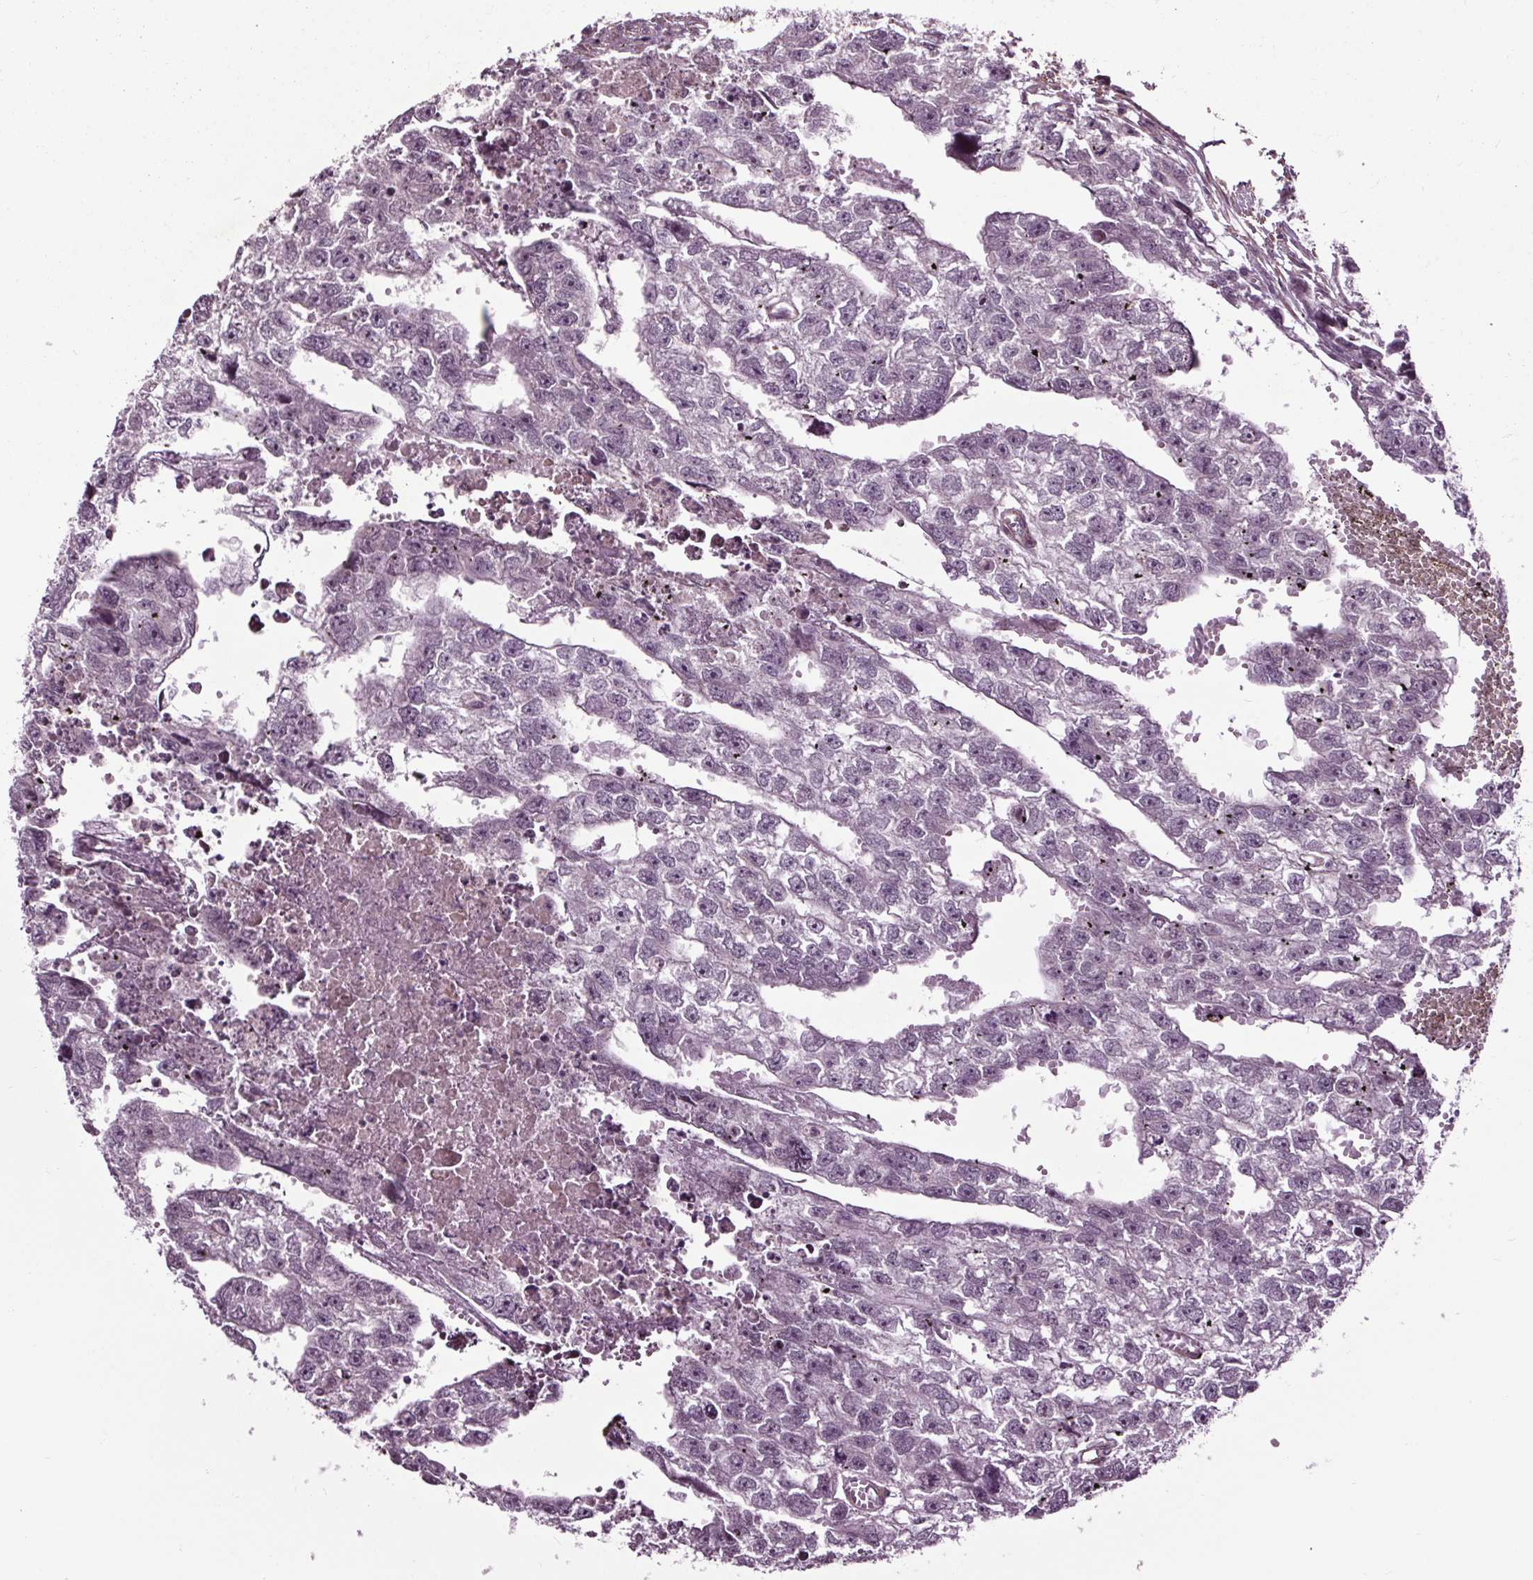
{"staining": {"intensity": "negative", "quantity": "none", "location": "none"}, "tissue": "testis cancer", "cell_type": "Tumor cells", "image_type": "cancer", "snomed": [{"axis": "morphology", "description": "Carcinoma, Embryonal, NOS"}, {"axis": "morphology", "description": "Teratoma, malignant, NOS"}, {"axis": "topography", "description": "Testis"}], "caption": "There is no significant expression in tumor cells of testis cancer. Nuclei are stained in blue.", "gene": "HAUS5", "patient": {"sex": "male", "age": 44}}